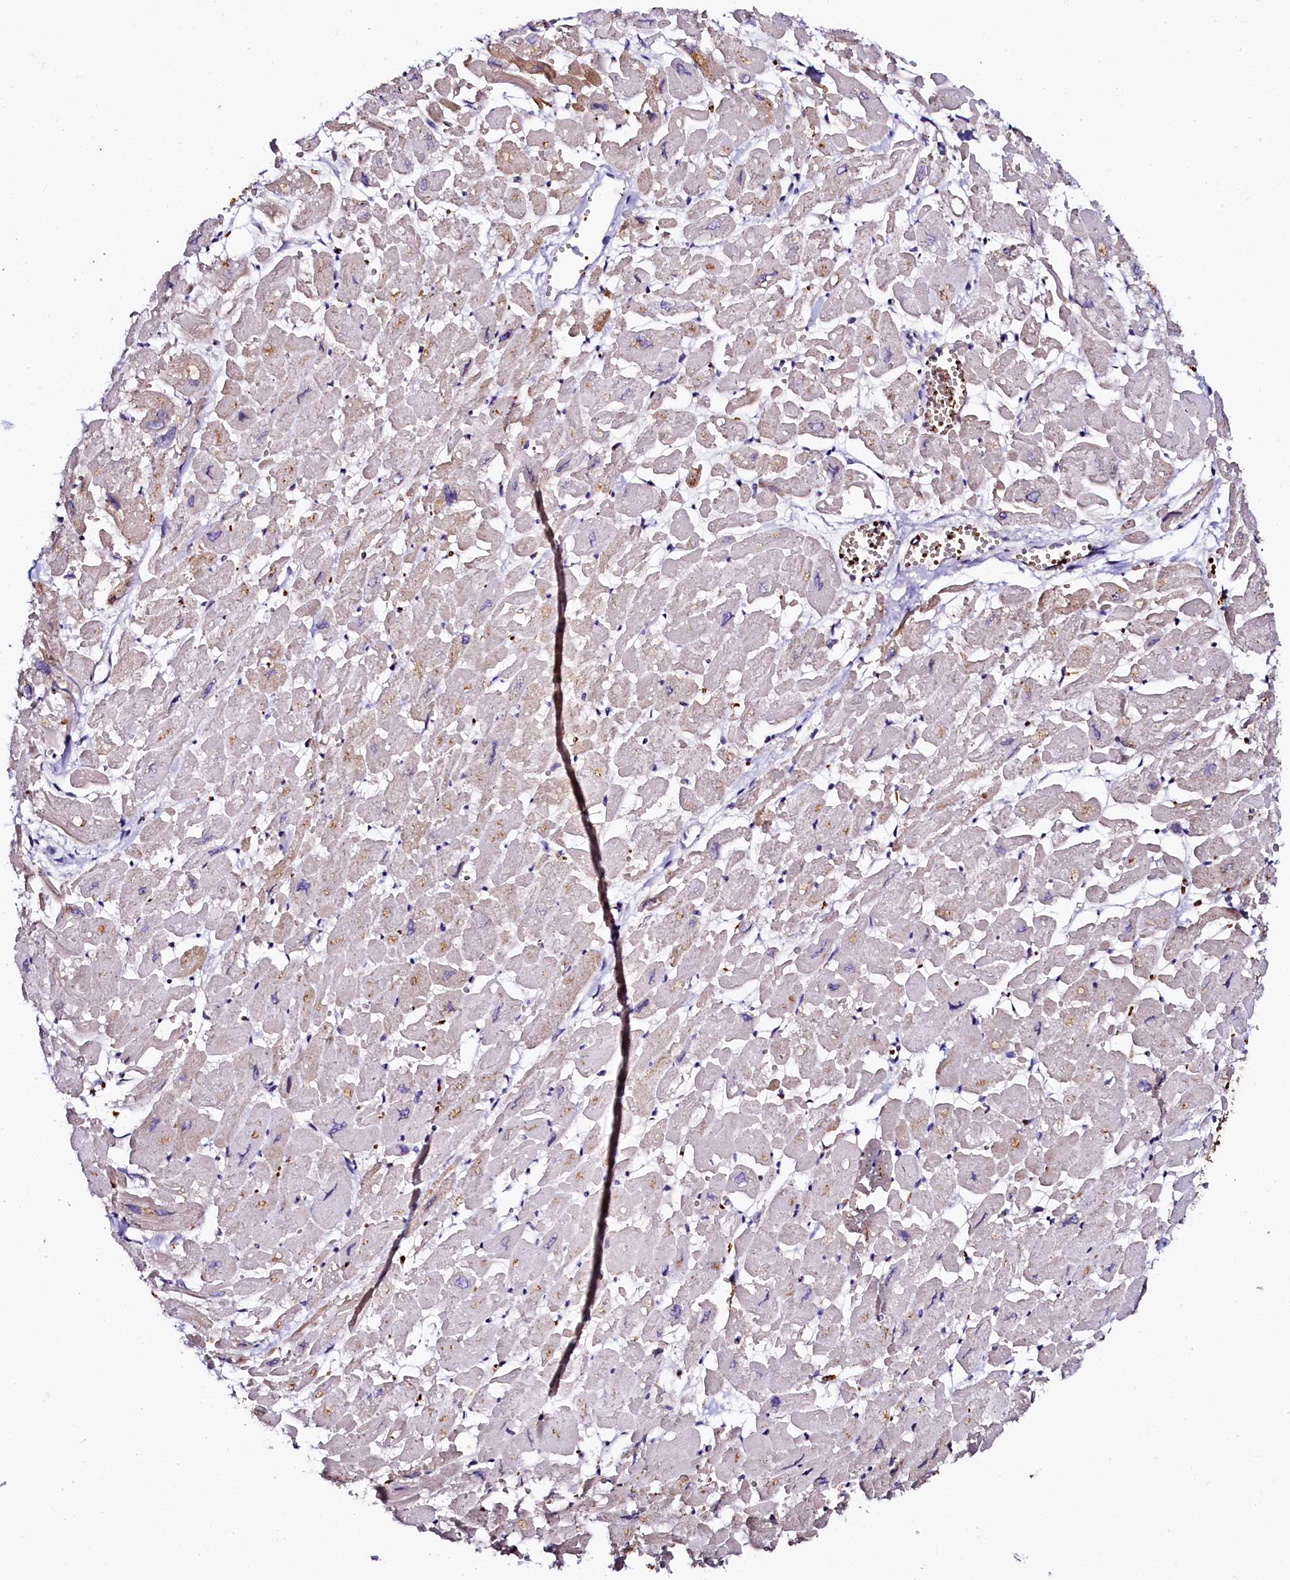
{"staining": {"intensity": "moderate", "quantity": "25%-75%", "location": "cytoplasmic/membranous"}, "tissue": "heart muscle", "cell_type": "Cardiomyocytes", "image_type": "normal", "snomed": [{"axis": "morphology", "description": "Normal tissue, NOS"}, {"axis": "topography", "description": "Heart"}], "caption": "Human heart muscle stained for a protein (brown) reveals moderate cytoplasmic/membranous positive expression in about 25%-75% of cardiomyocytes.", "gene": "CTDSPL2", "patient": {"sex": "male", "age": 54}}